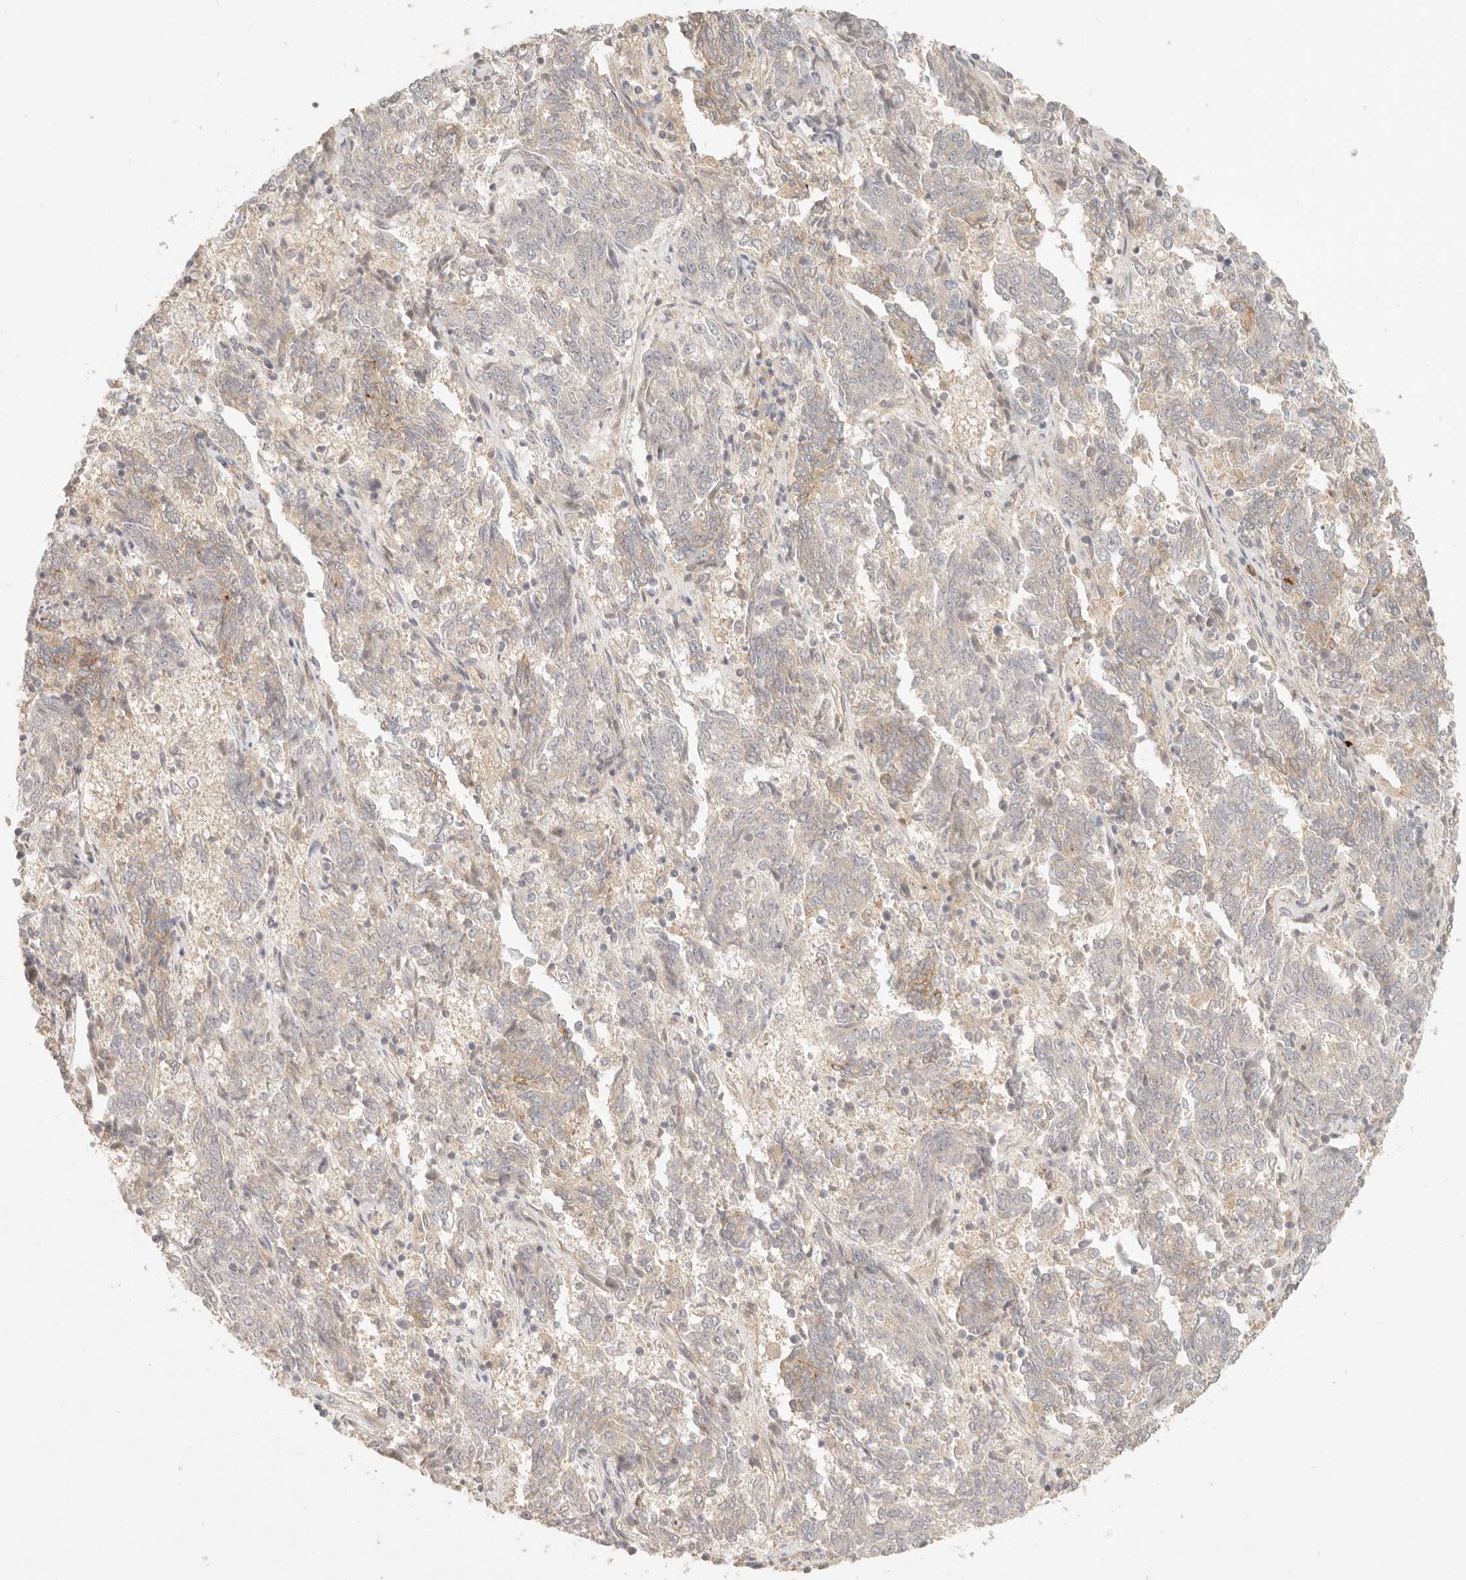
{"staining": {"intensity": "moderate", "quantity": "<25%", "location": "cytoplasmic/membranous"}, "tissue": "endometrial cancer", "cell_type": "Tumor cells", "image_type": "cancer", "snomed": [{"axis": "morphology", "description": "Adenocarcinoma, NOS"}, {"axis": "topography", "description": "Endometrium"}], "caption": "This image displays IHC staining of human adenocarcinoma (endometrial), with low moderate cytoplasmic/membranous staining in about <25% of tumor cells.", "gene": "PPP1R3B", "patient": {"sex": "female", "age": 80}}